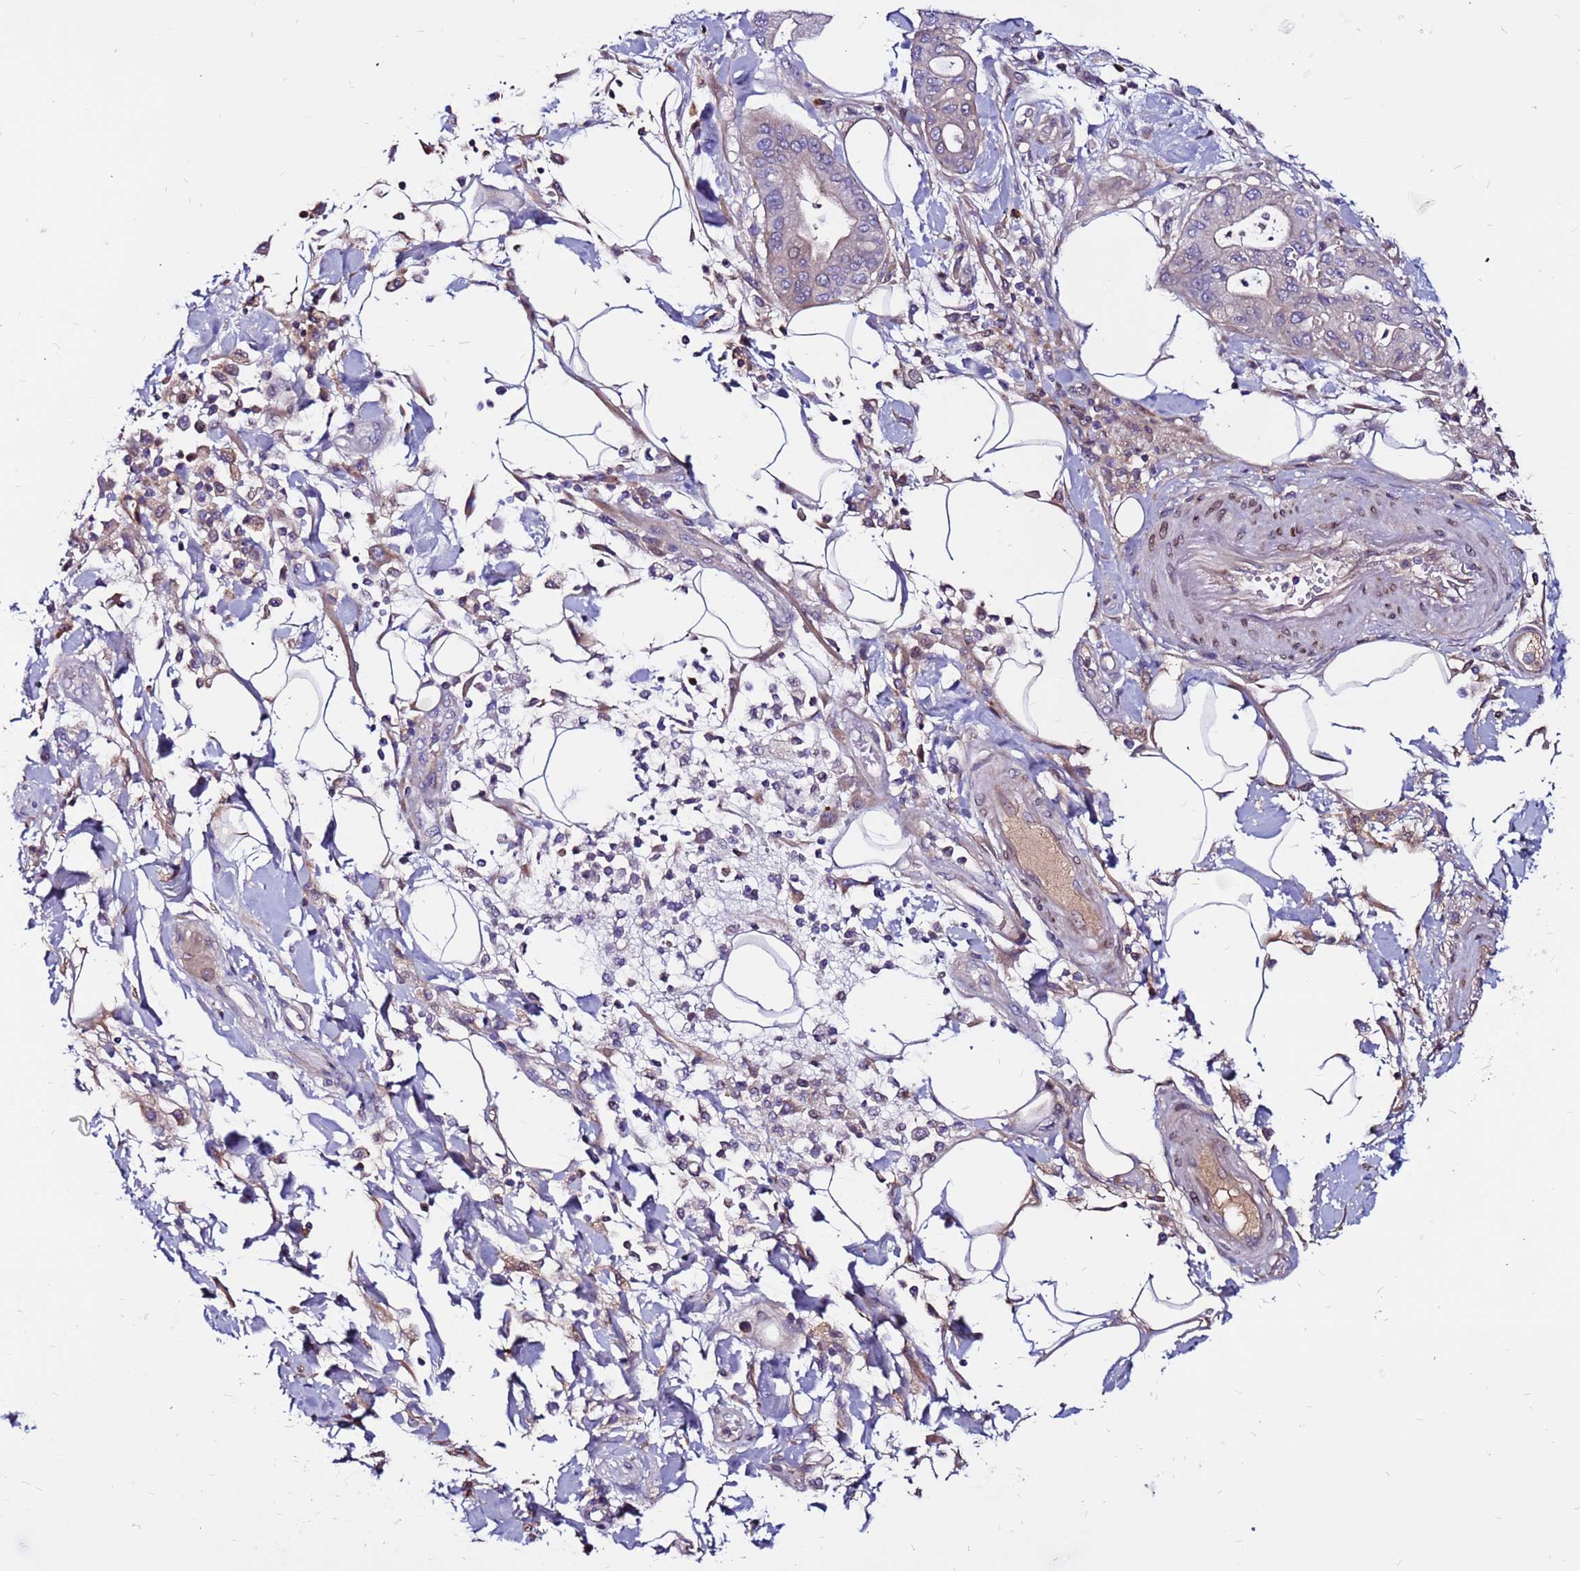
{"staining": {"intensity": "negative", "quantity": "none", "location": "none"}, "tissue": "pancreatic cancer", "cell_type": "Tumor cells", "image_type": "cancer", "snomed": [{"axis": "morphology", "description": "Adenocarcinoma, NOS"}, {"axis": "morphology", "description": "Adenocarcinoma, metastatic, NOS"}, {"axis": "topography", "description": "Lymph node"}, {"axis": "topography", "description": "Pancreas"}, {"axis": "topography", "description": "Duodenum"}], "caption": "Immunohistochemistry micrograph of neoplastic tissue: pancreatic adenocarcinoma stained with DAB (3,3'-diaminobenzidine) exhibits no significant protein positivity in tumor cells. (Stains: DAB IHC with hematoxylin counter stain, Microscopy: brightfield microscopy at high magnification).", "gene": "CCDC71", "patient": {"sex": "female", "age": 64}}